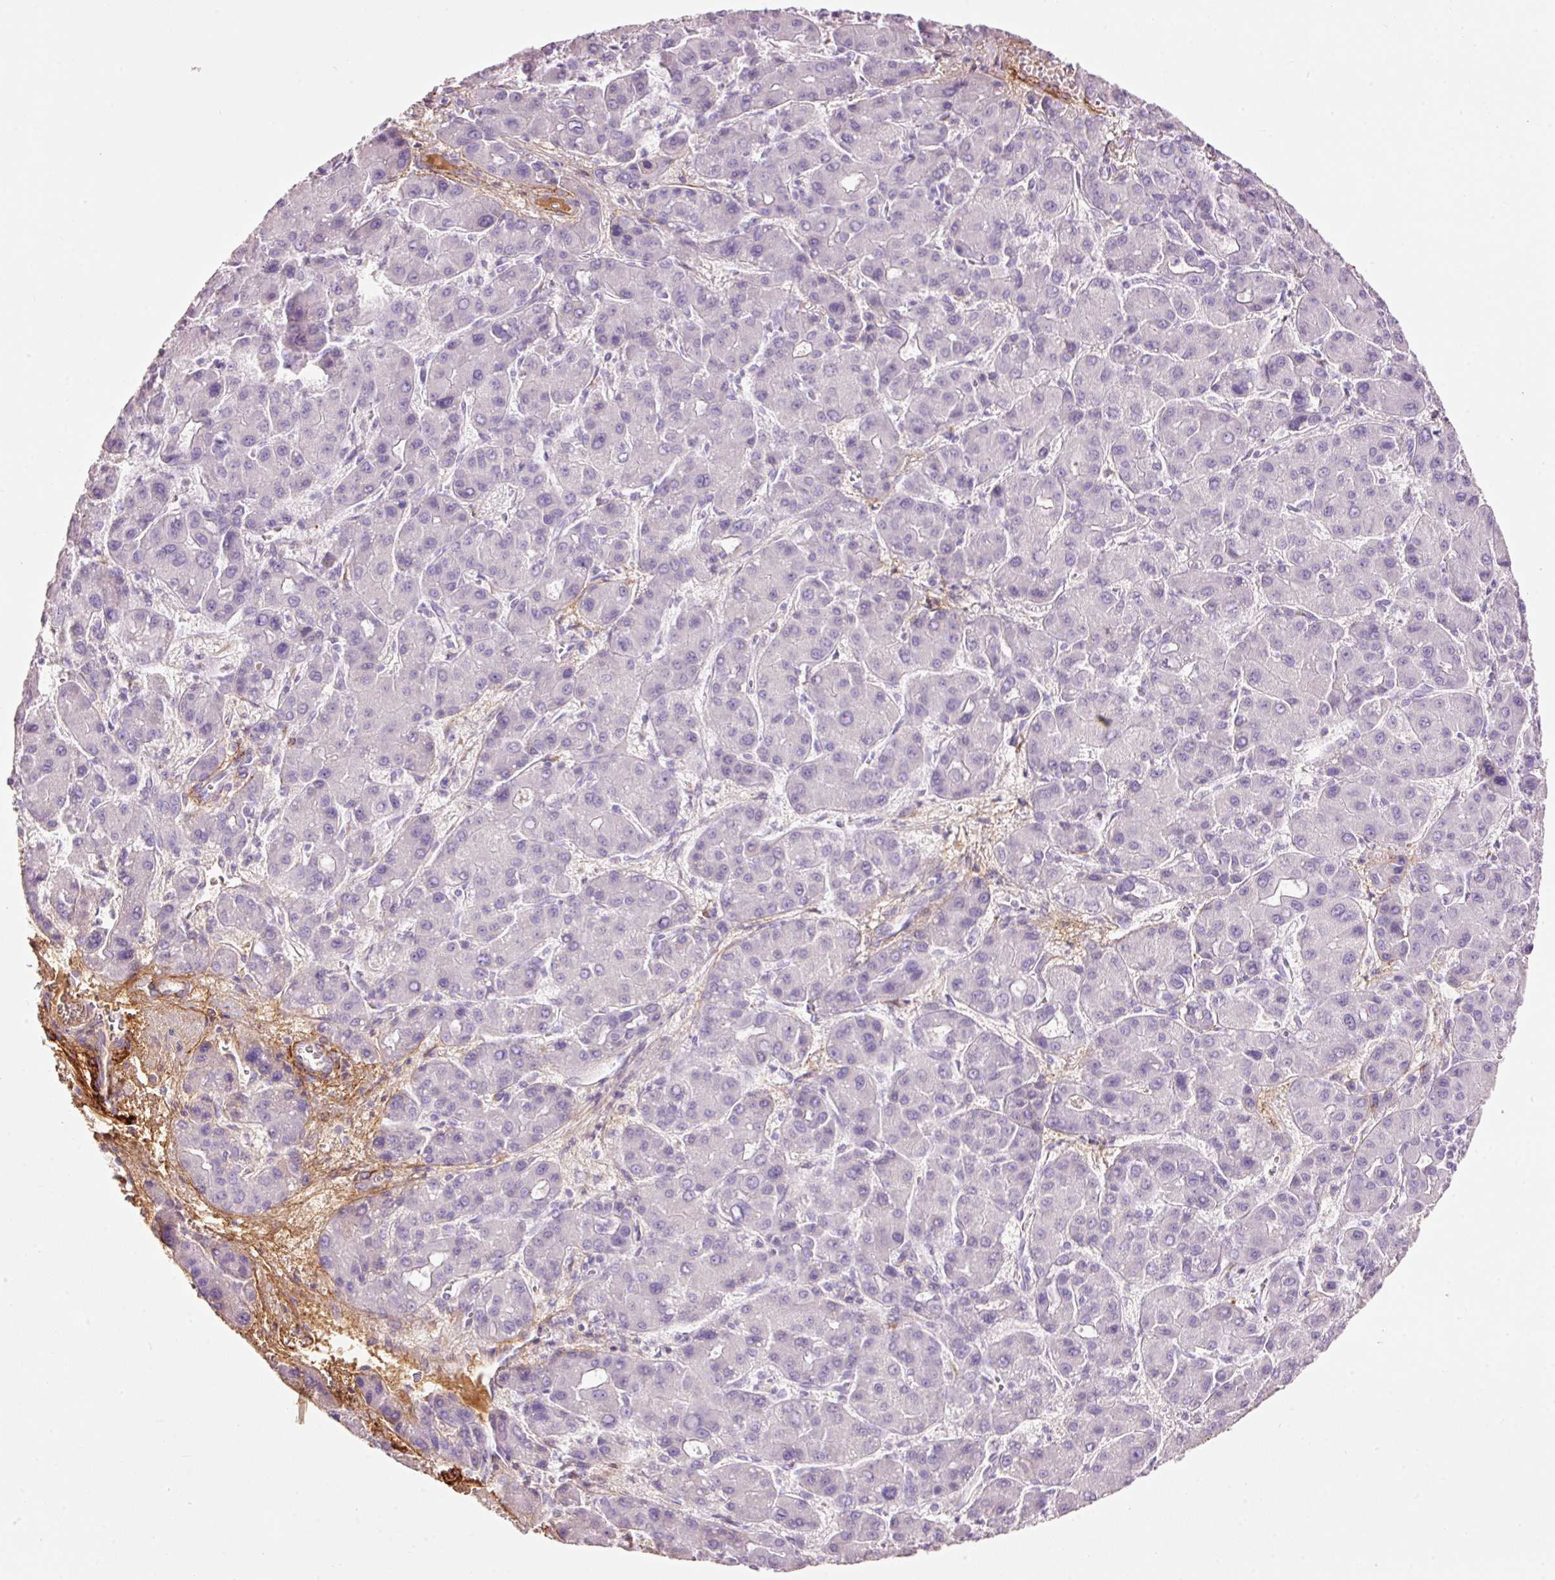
{"staining": {"intensity": "negative", "quantity": "none", "location": "none"}, "tissue": "liver cancer", "cell_type": "Tumor cells", "image_type": "cancer", "snomed": [{"axis": "morphology", "description": "Carcinoma, Hepatocellular, NOS"}, {"axis": "topography", "description": "Liver"}], "caption": "The image displays no significant expression in tumor cells of hepatocellular carcinoma (liver).", "gene": "MFAP4", "patient": {"sex": "male", "age": 55}}